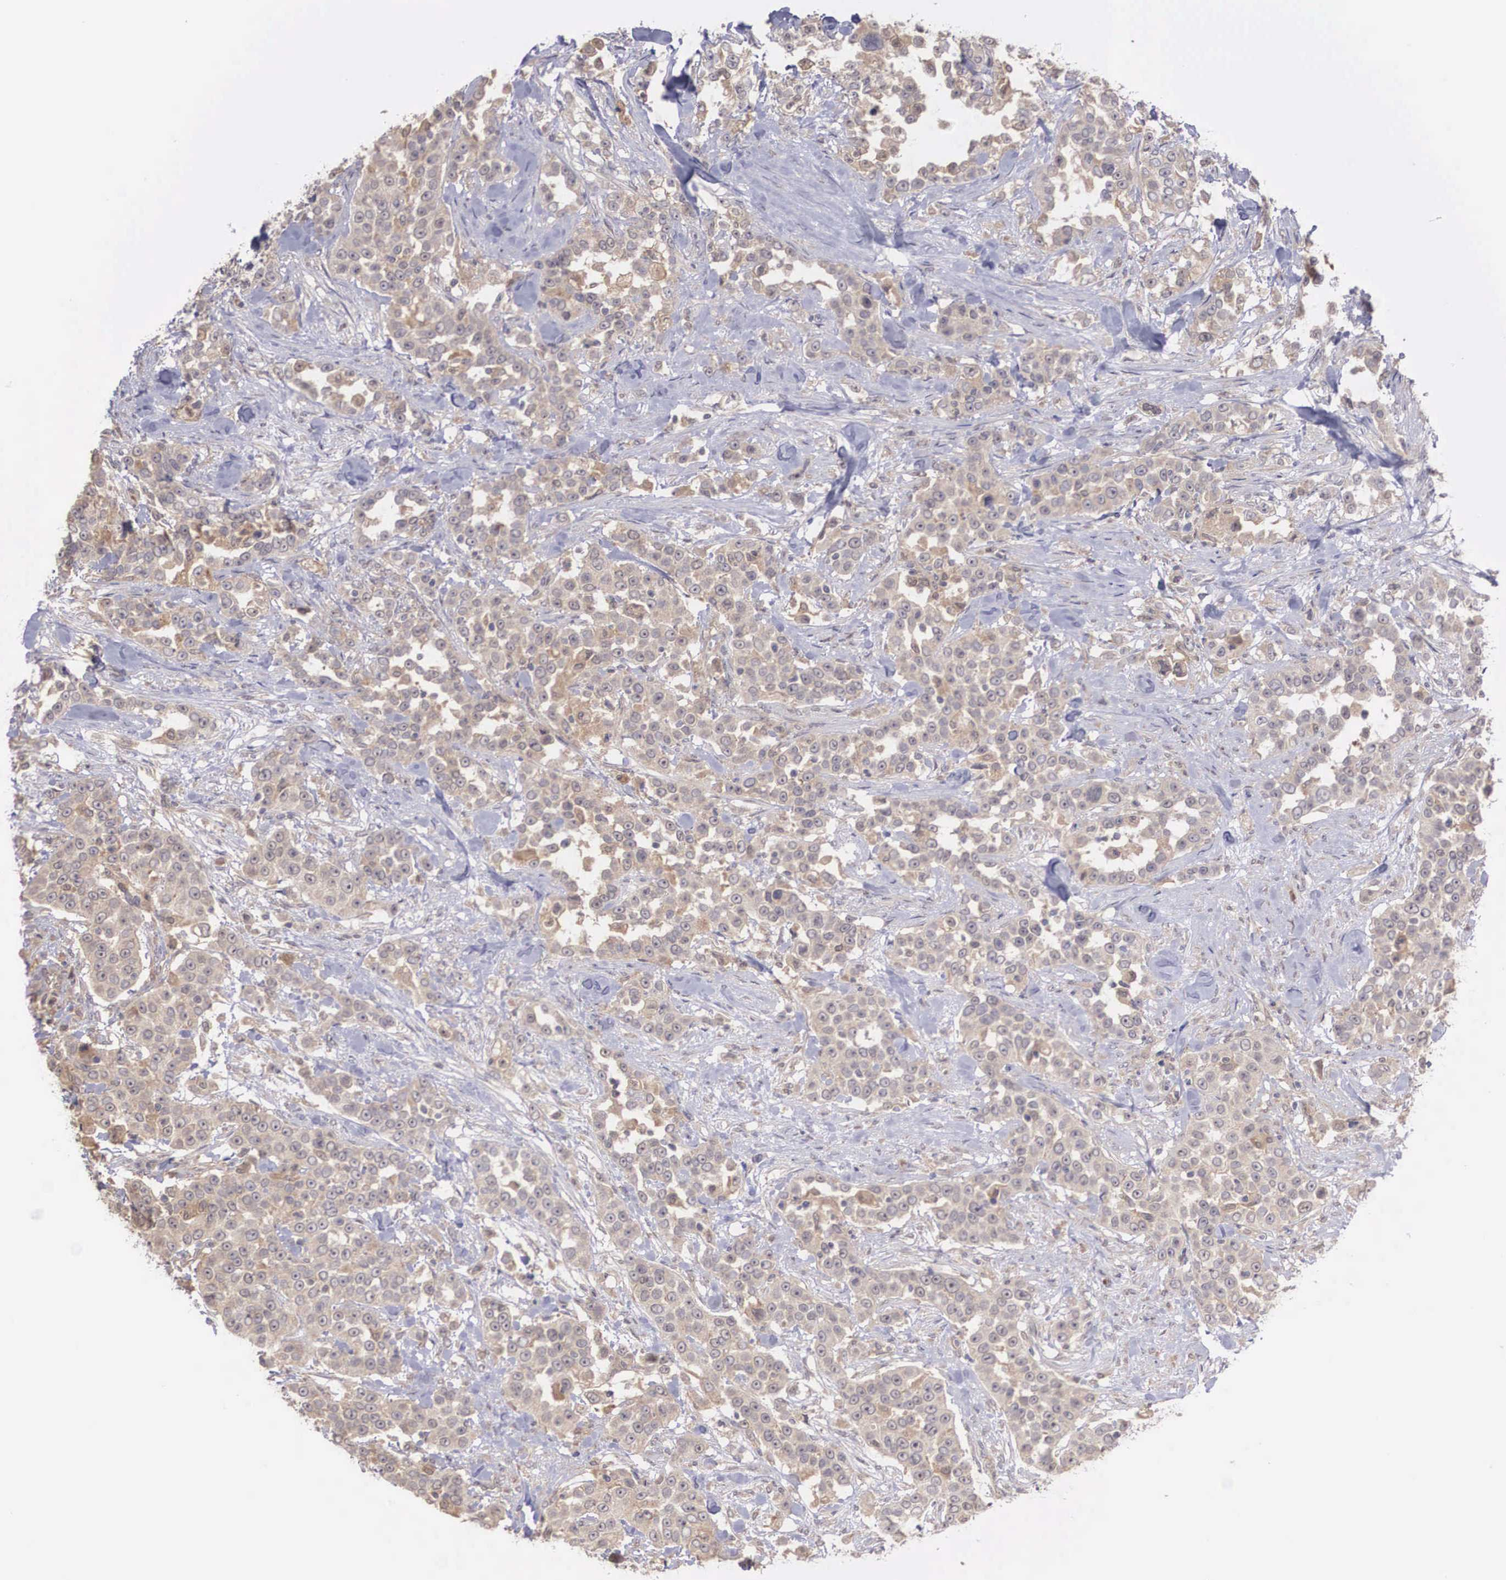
{"staining": {"intensity": "weak", "quantity": ">75%", "location": "cytoplasmic/membranous"}, "tissue": "urothelial cancer", "cell_type": "Tumor cells", "image_type": "cancer", "snomed": [{"axis": "morphology", "description": "Urothelial carcinoma, High grade"}, {"axis": "topography", "description": "Urinary bladder"}], "caption": "Brown immunohistochemical staining in human high-grade urothelial carcinoma demonstrates weak cytoplasmic/membranous expression in about >75% of tumor cells.", "gene": "DNAJB7", "patient": {"sex": "female", "age": 80}}